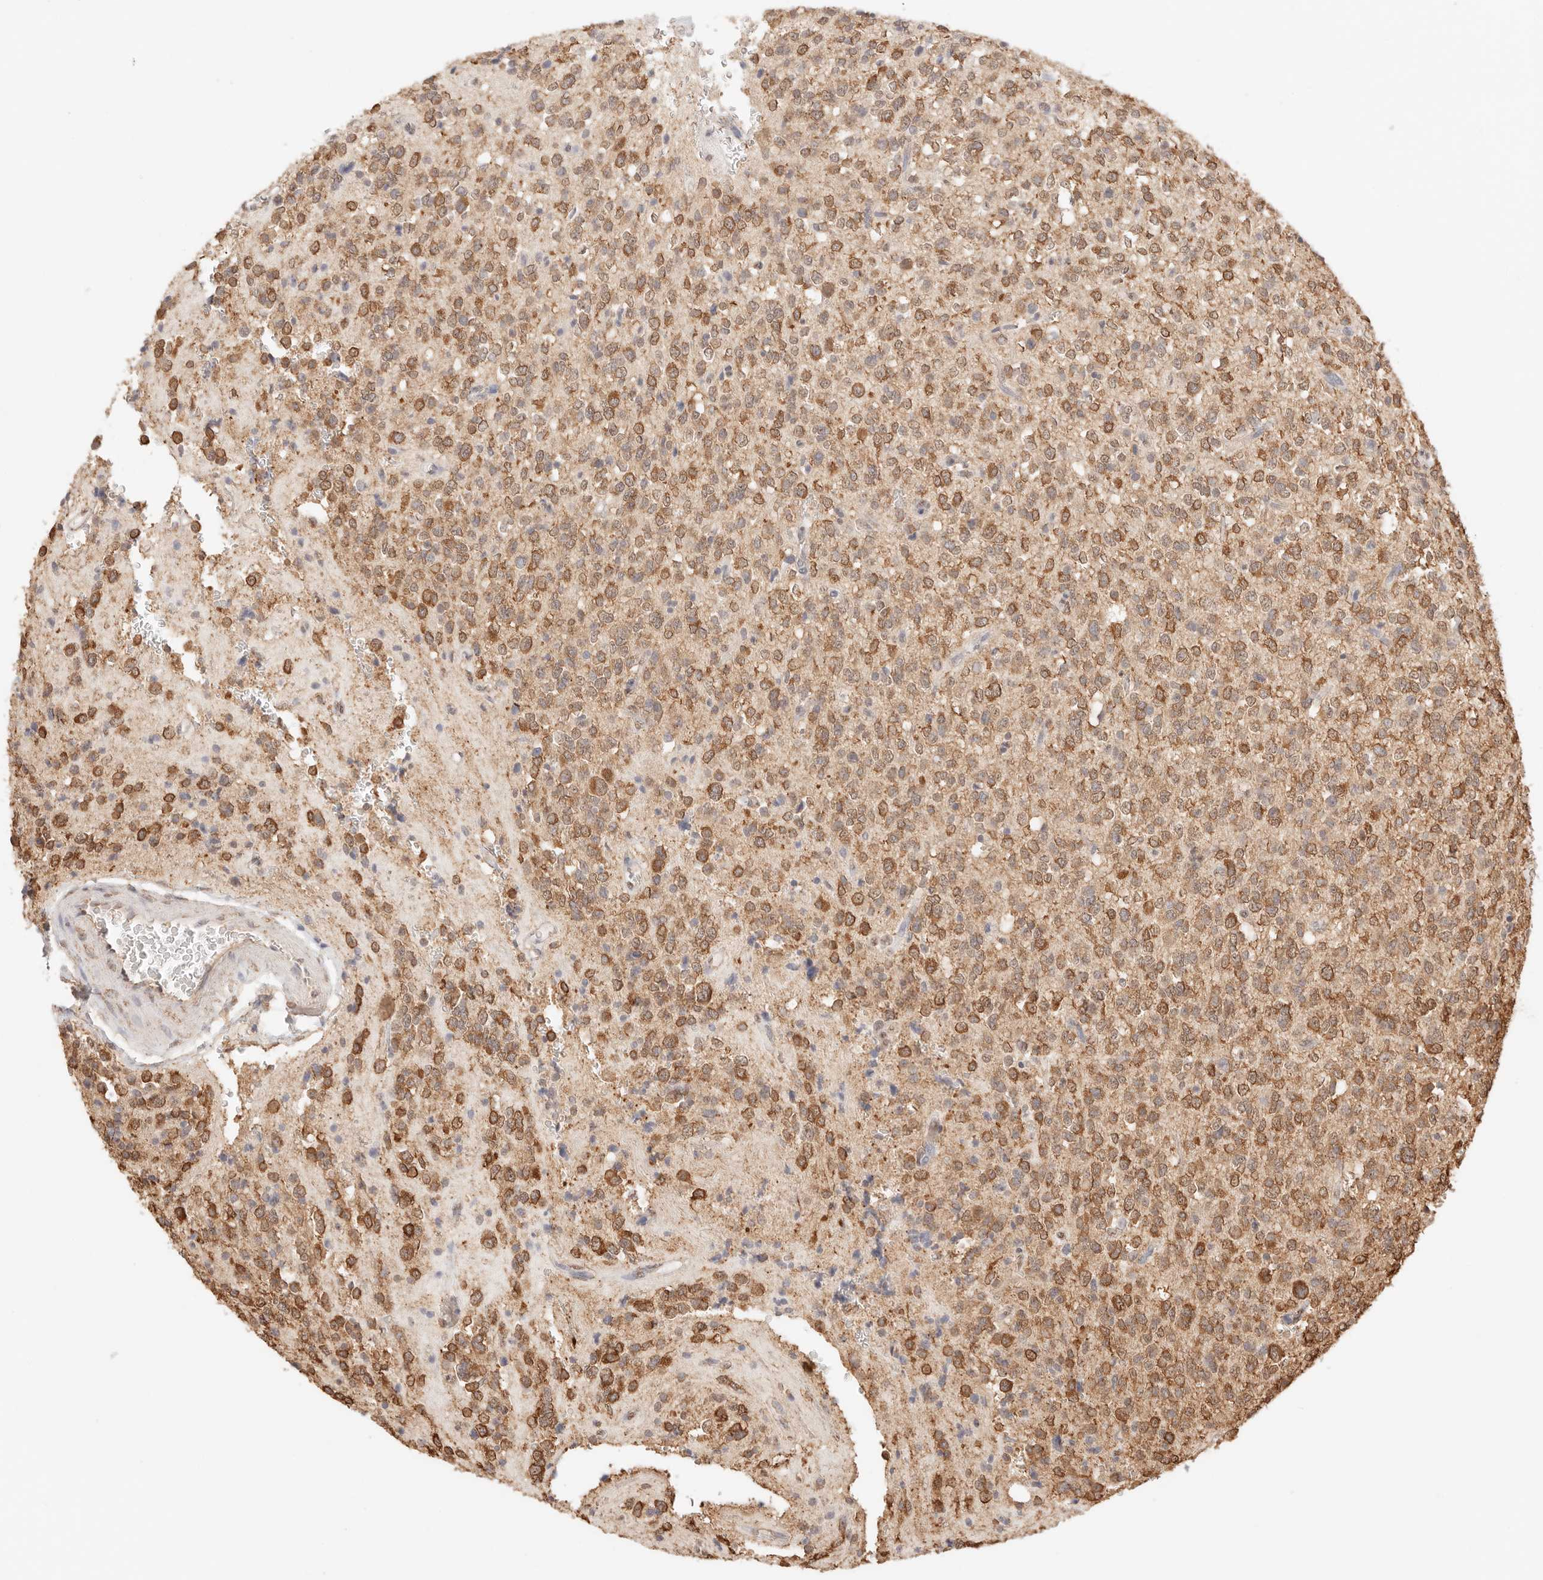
{"staining": {"intensity": "moderate", "quantity": ">75%", "location": "cytoplasmic/membranous"}, "tissue": "glioma", "cell_type": "Tumor cells", "image_type": "cancer", "snomed": [{"axis": "morphology", "description": "Glioma, malignant, High grade"}, {"axis": "topography", "description": "Brain"}], "caption": "Immunohistochemical staining of human glioma exhibits medium levels of moderate cytoplasmic/membranous staining in about >75% of tumor cells.", "gene": "IL1R2", "patient": {"sex": "male", "age": 34}}